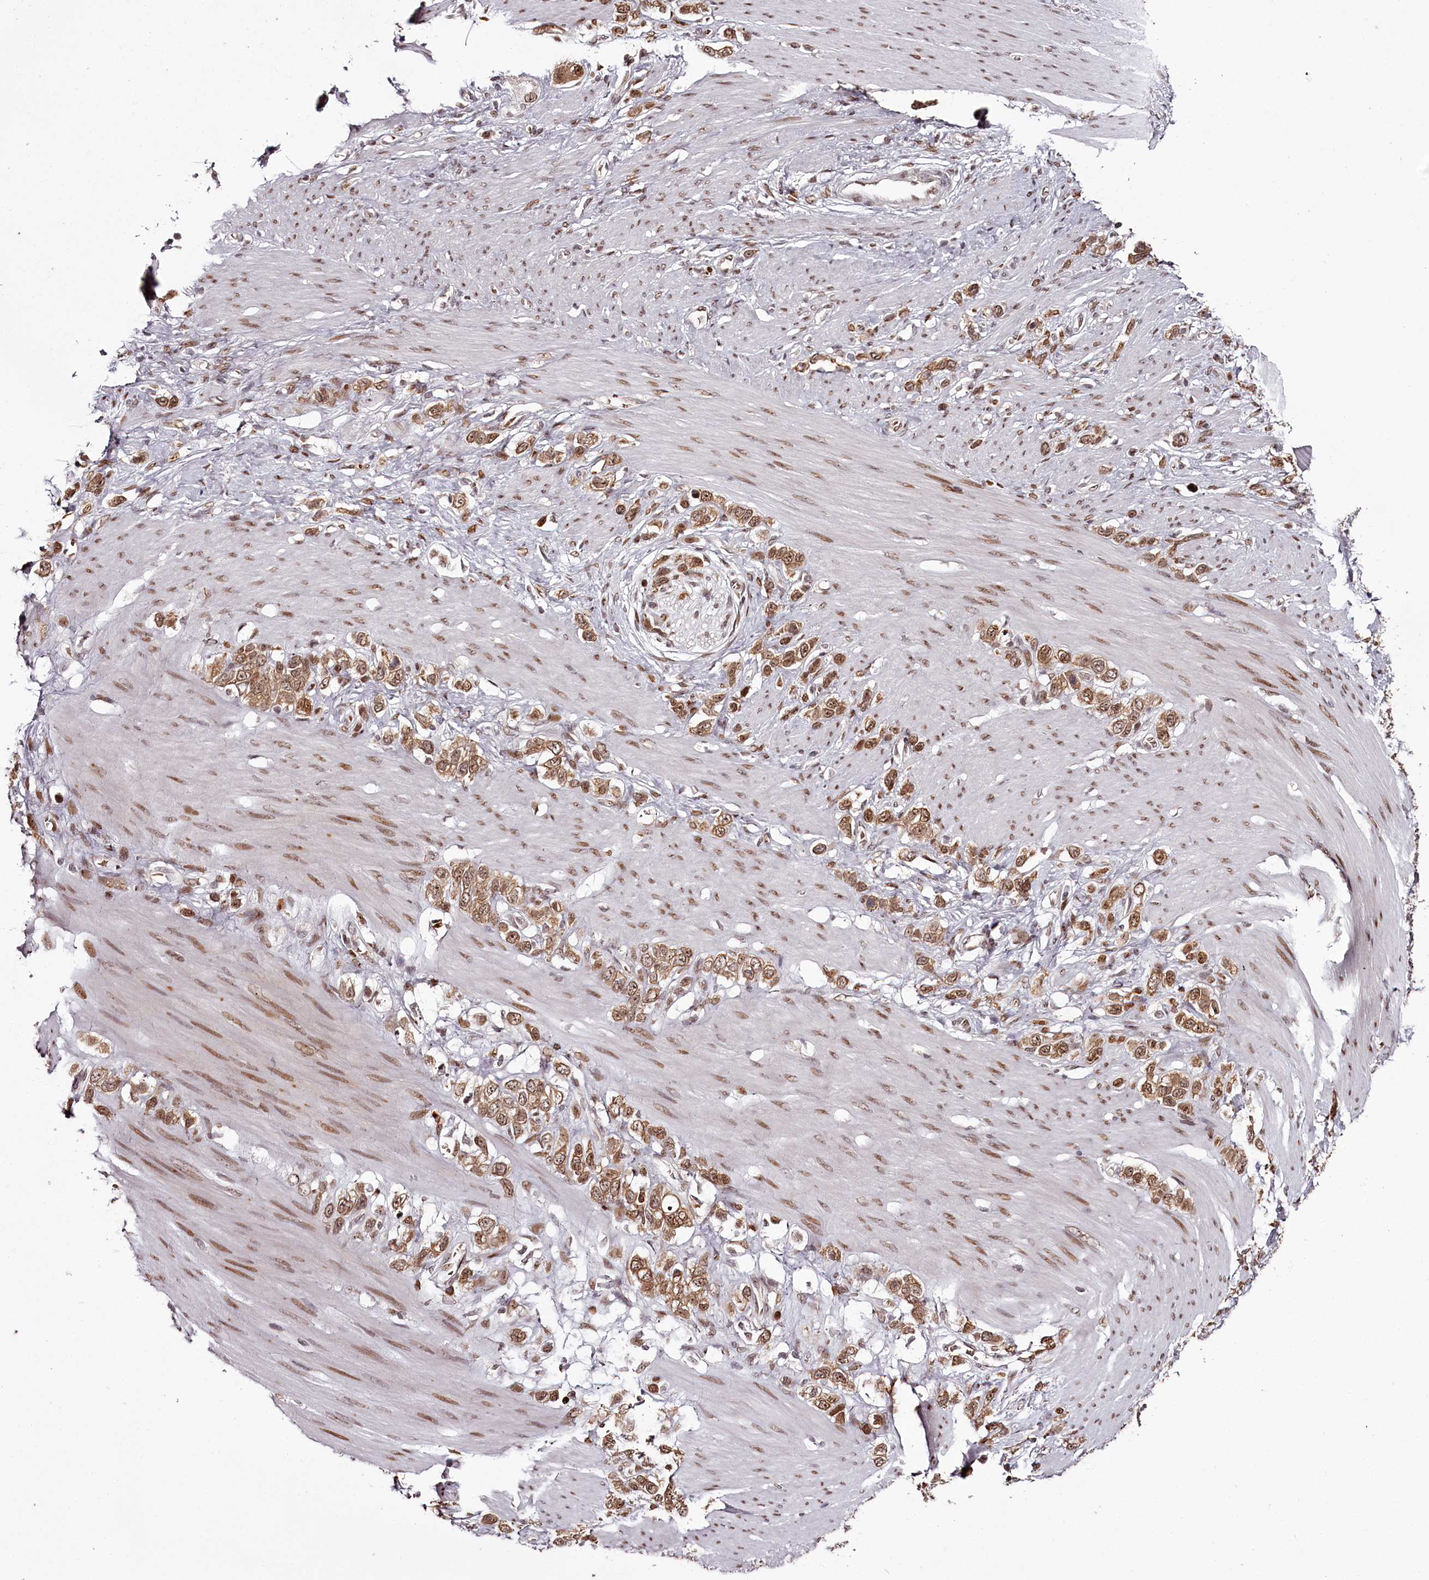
{"staining": {"intensity": "moderate", "quantity": ">75%", "location": "cytoplasmic/membranous,nuclear"}, "tissue": "stomach cancer", "cell_type": "Tumor cells", "image_type": "cancer", "snomed": [{"axis": "morphology", "description": "Adenocarcinoma, NOS"}, {"axis": "morphology", "description": "Adenocarcinoma, High grade"}, {"axis": "topography", "description": "Stomach, upper"}, {"axis": "topography", "description": "Stomach, lower"}], "caption": "This histopathology image displays stomach adenocarcinoma stained with immunohistochemistry (IHC) to label a protein in brown. The cytoplasmic/membranous and nuclear of tumor cells show moderate positivity for the protein. Nuclei are counter-stained blue.", "gene": "THYN1", "patient": {"sex": "female", "age": 65}}